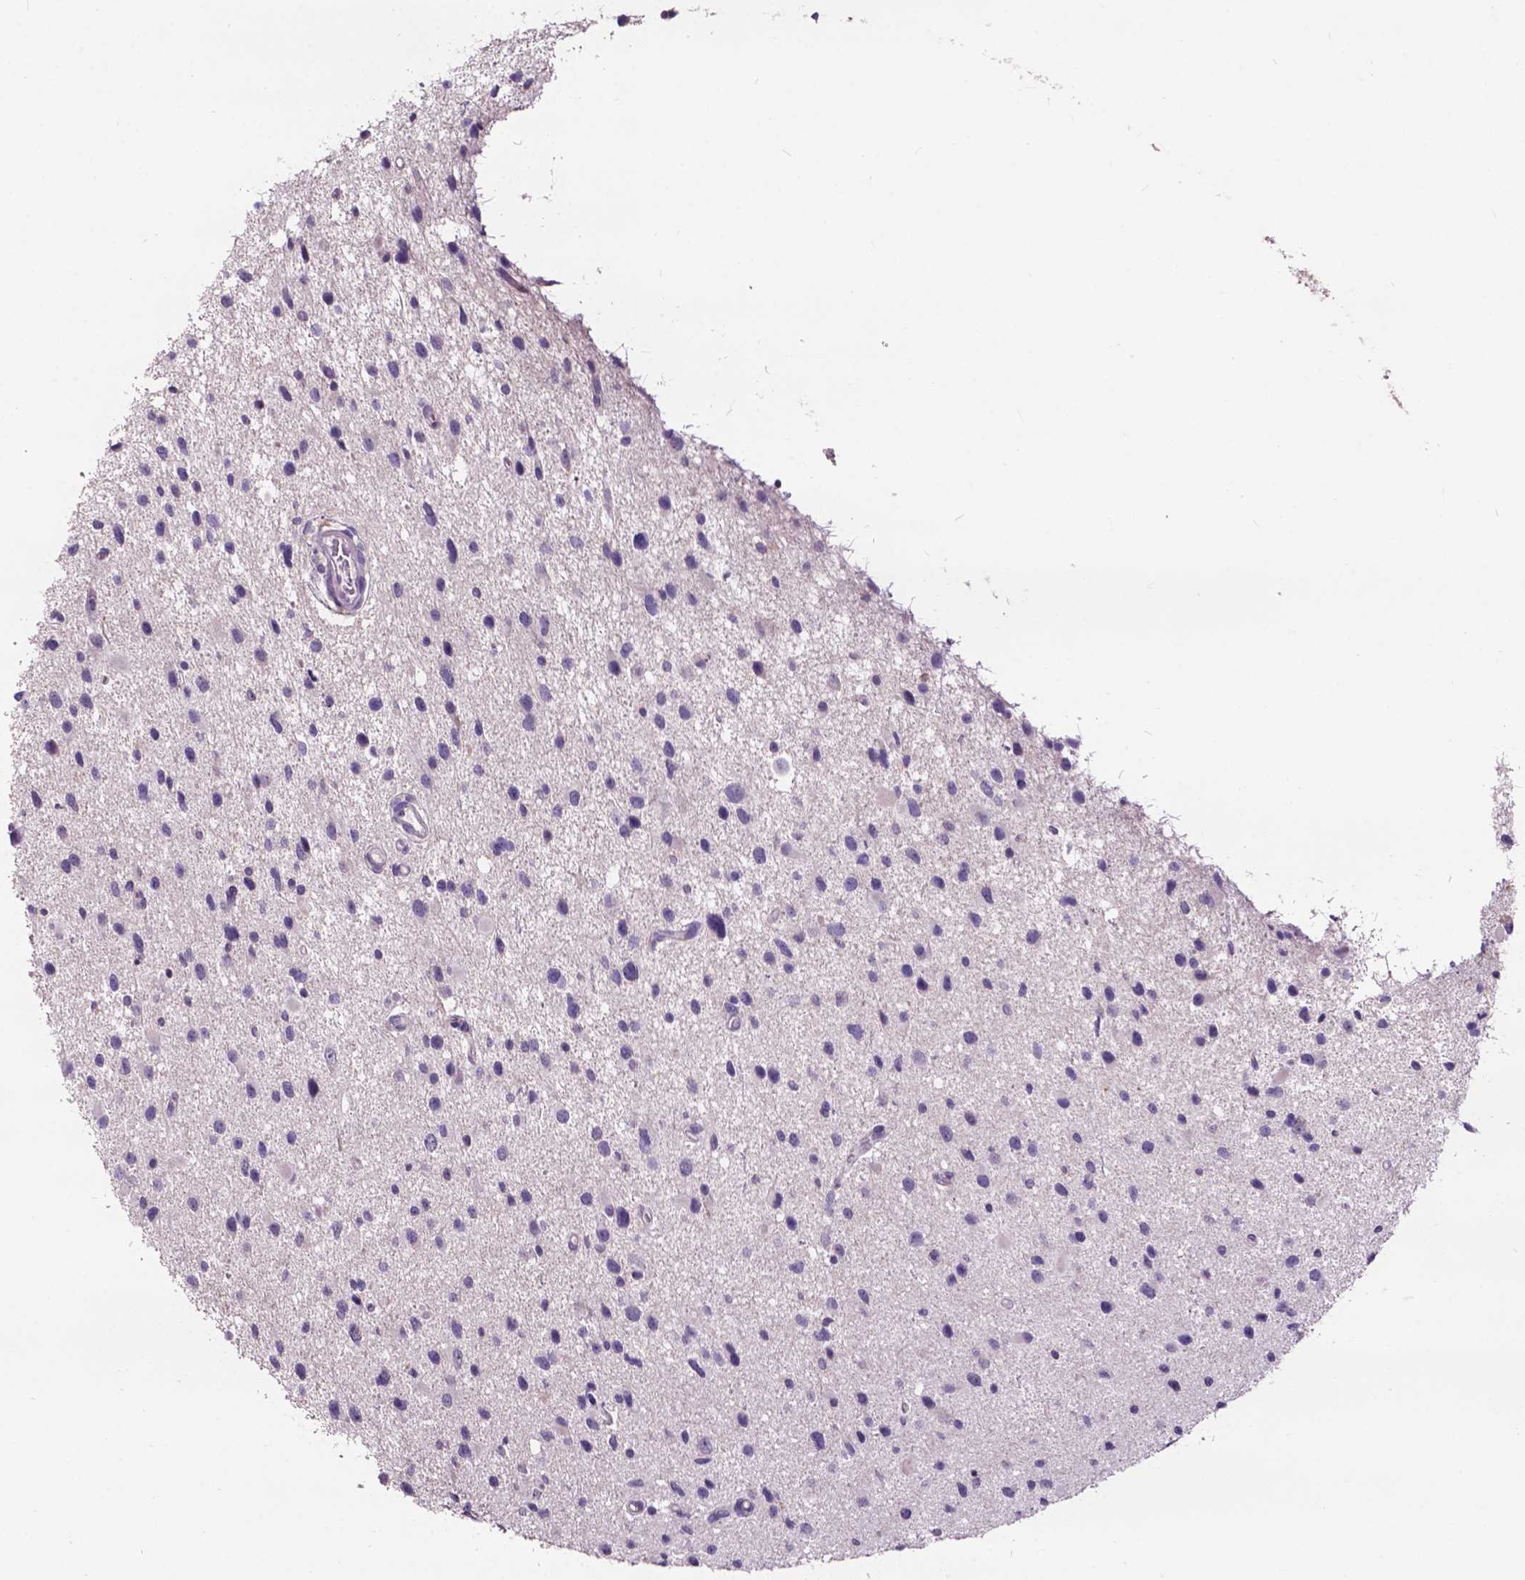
{"staining": {"intensity": "negative", "quantity": "none", "location": "none"}, "tissue": "glioma", "cell_type": "Tumor cells", "image_type": "cancer", "snomed": [{"axis": "morphology", "description": "Glioma, malignant, Low grade"}, {"axis": "topography", "description": "Brain"}], "caption": "There is no significant staining in tumor cells of glioma.", "gene": "PLSCR1", "patient": {"sex": "female", "age": 32}}